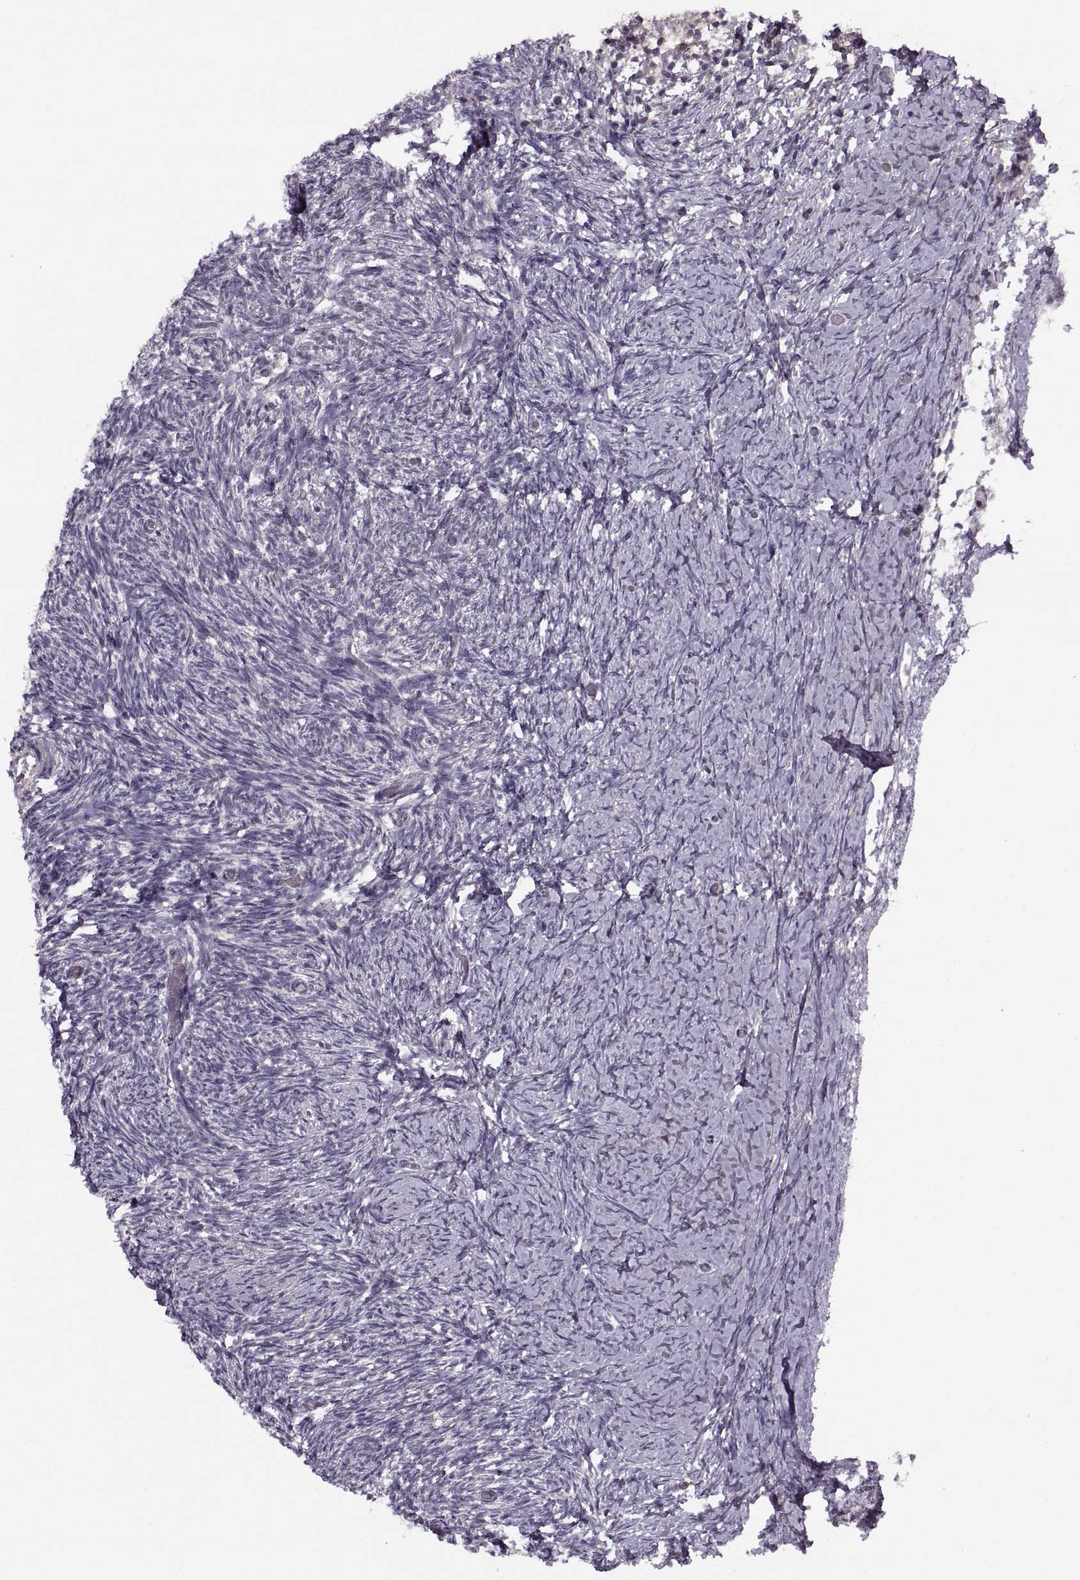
{"staining": {"intensity": "negative", "quantity": "none", "location": "none"}, "tissue": "ovary", "cell_type": "Follicle cells", "image_type": "normal", "snomed": [{"axis": "morphology", "description": "Normal tissue, NOS"}, {"axis": "topography", "description": "Ovary"}], "caption": "IHC histopathology image of benign ovary stained for a protein (brown), which exhibits no positivity in follicle cells.", "gene": "LUZP2", "patient": {"sex": "female", "age": 39}}